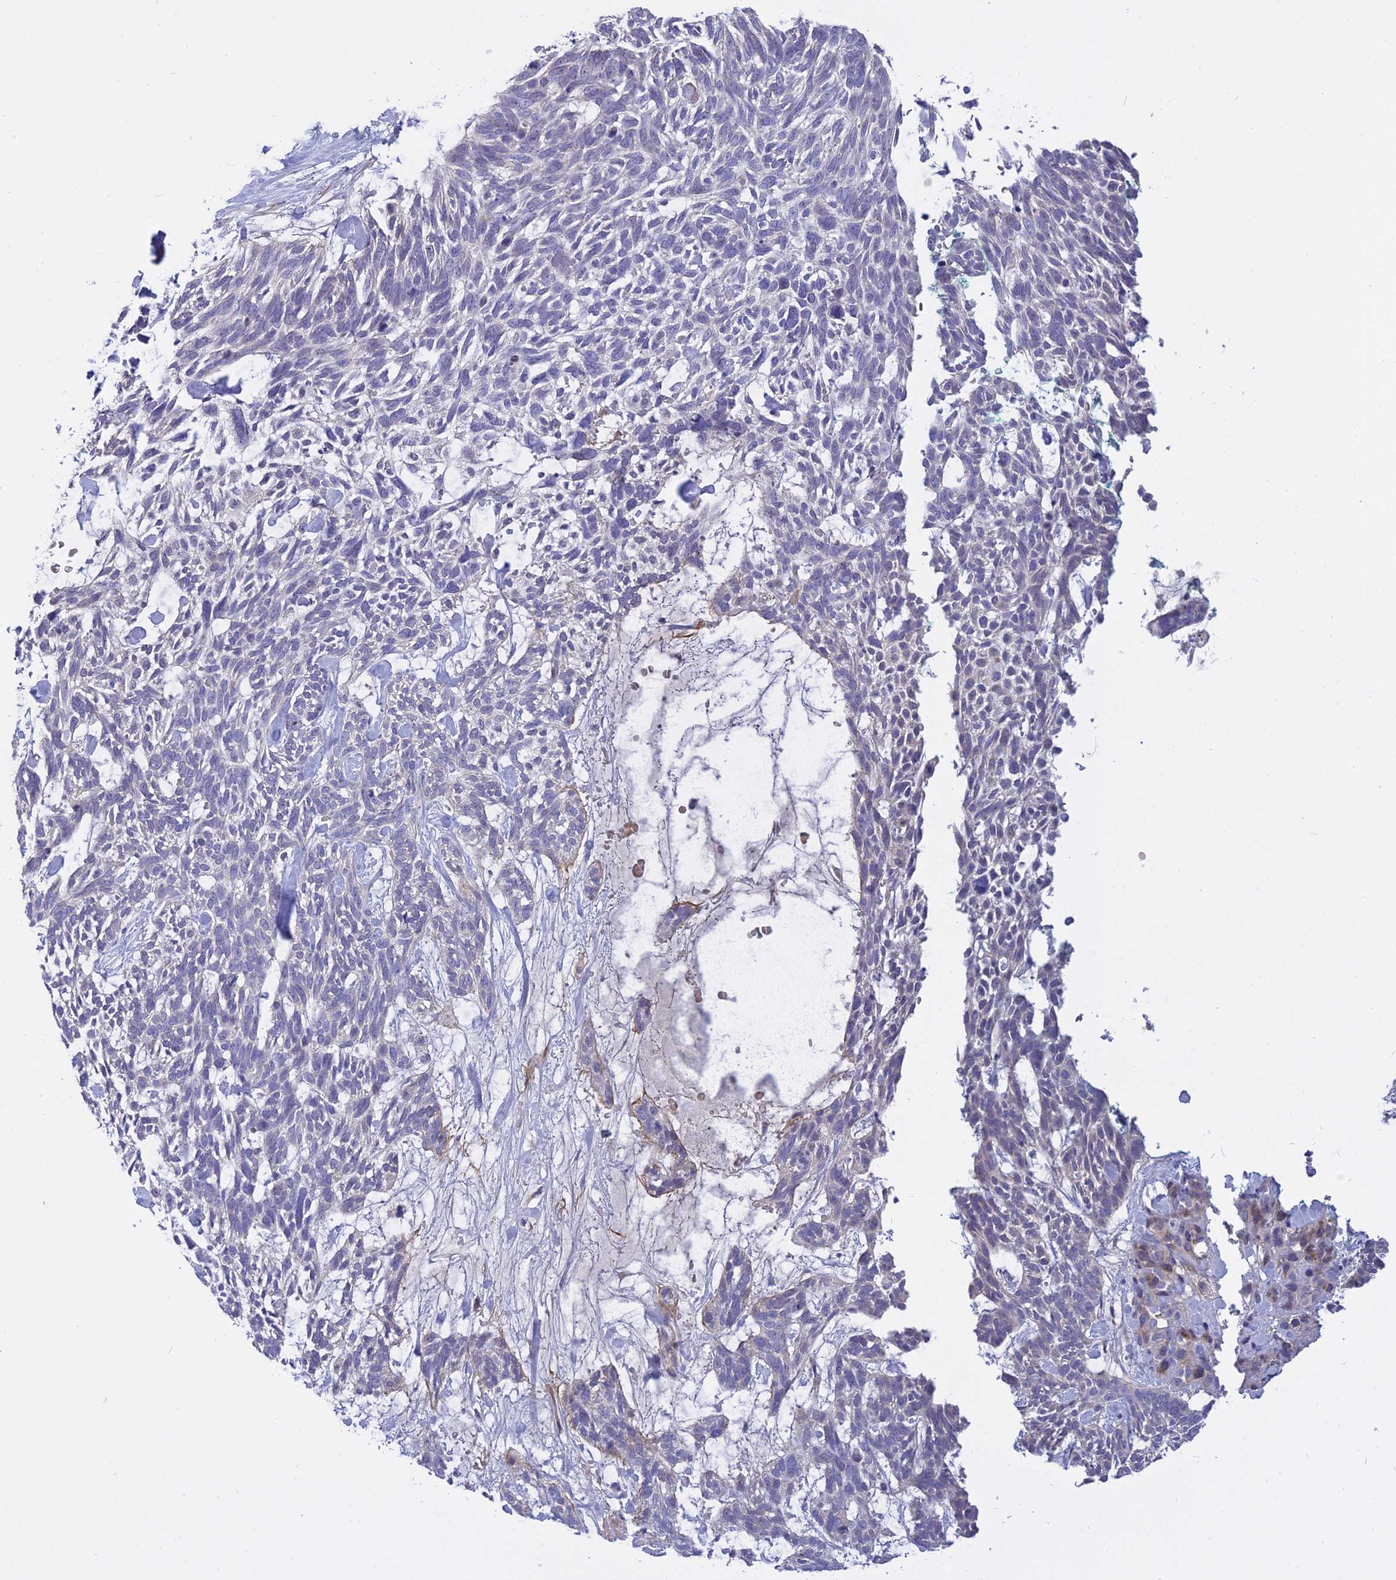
{"staining": {"intensity": "negative", "quantity": "none", "location": "none"}, "tissue": "skin cancer", "cell_type": "Tumor cells", "image_type": "cancer", "snomed": [{"axis": "morphology", "description": "Basal cell carcinoma"}, {"axis": "topography", "description": "Skin"}], "caption": "Immunohistochemical staining of basal cell carcinoma (skin) shows no significant expression in tumor cells.", "gene": "MBD3L1", "patient": {"sex": "male", "age": 88}}